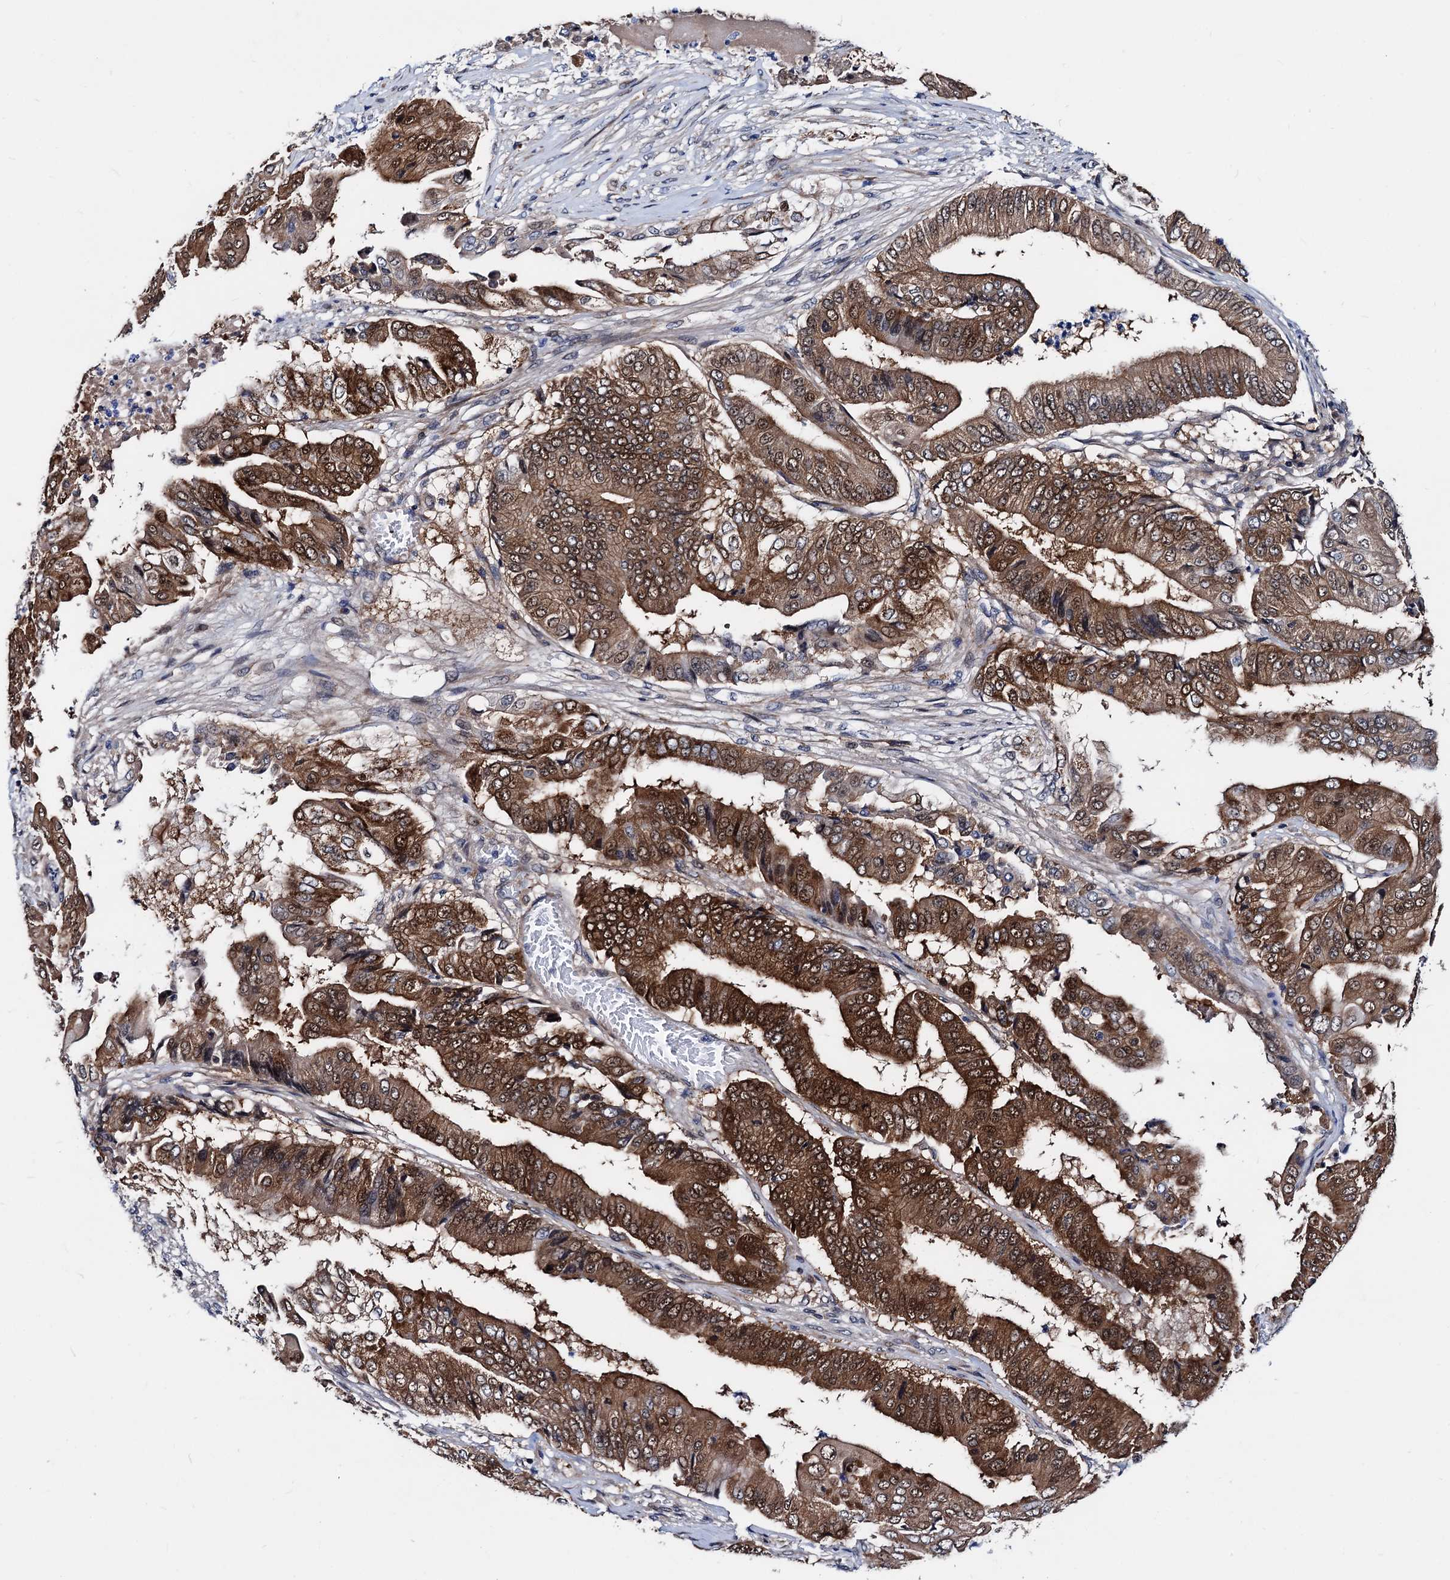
{"staining": {"intensity": "strong", "quantity": ">75%", "location": "cytoplasmic/membranous,nuclear"}, "tissue": "pancreatic cancer", "cell_type": "Tumor cells", "image_type": "cancer", "snomed": [{"axis": "morphology", "description": "Adenocarcinoma, NOS"}, {"axis": "topography", "description": "Pancreas"}], "caption": "A high-resolution photomicrograph shows IHC staining of pancreatic adenocarcinoma, which displays strong cytoplasmic/membranous and nuclear positivity in about >75% of tumor cells.", "gene": "COA4", "patient": {"sex": "female", "age": 77}}